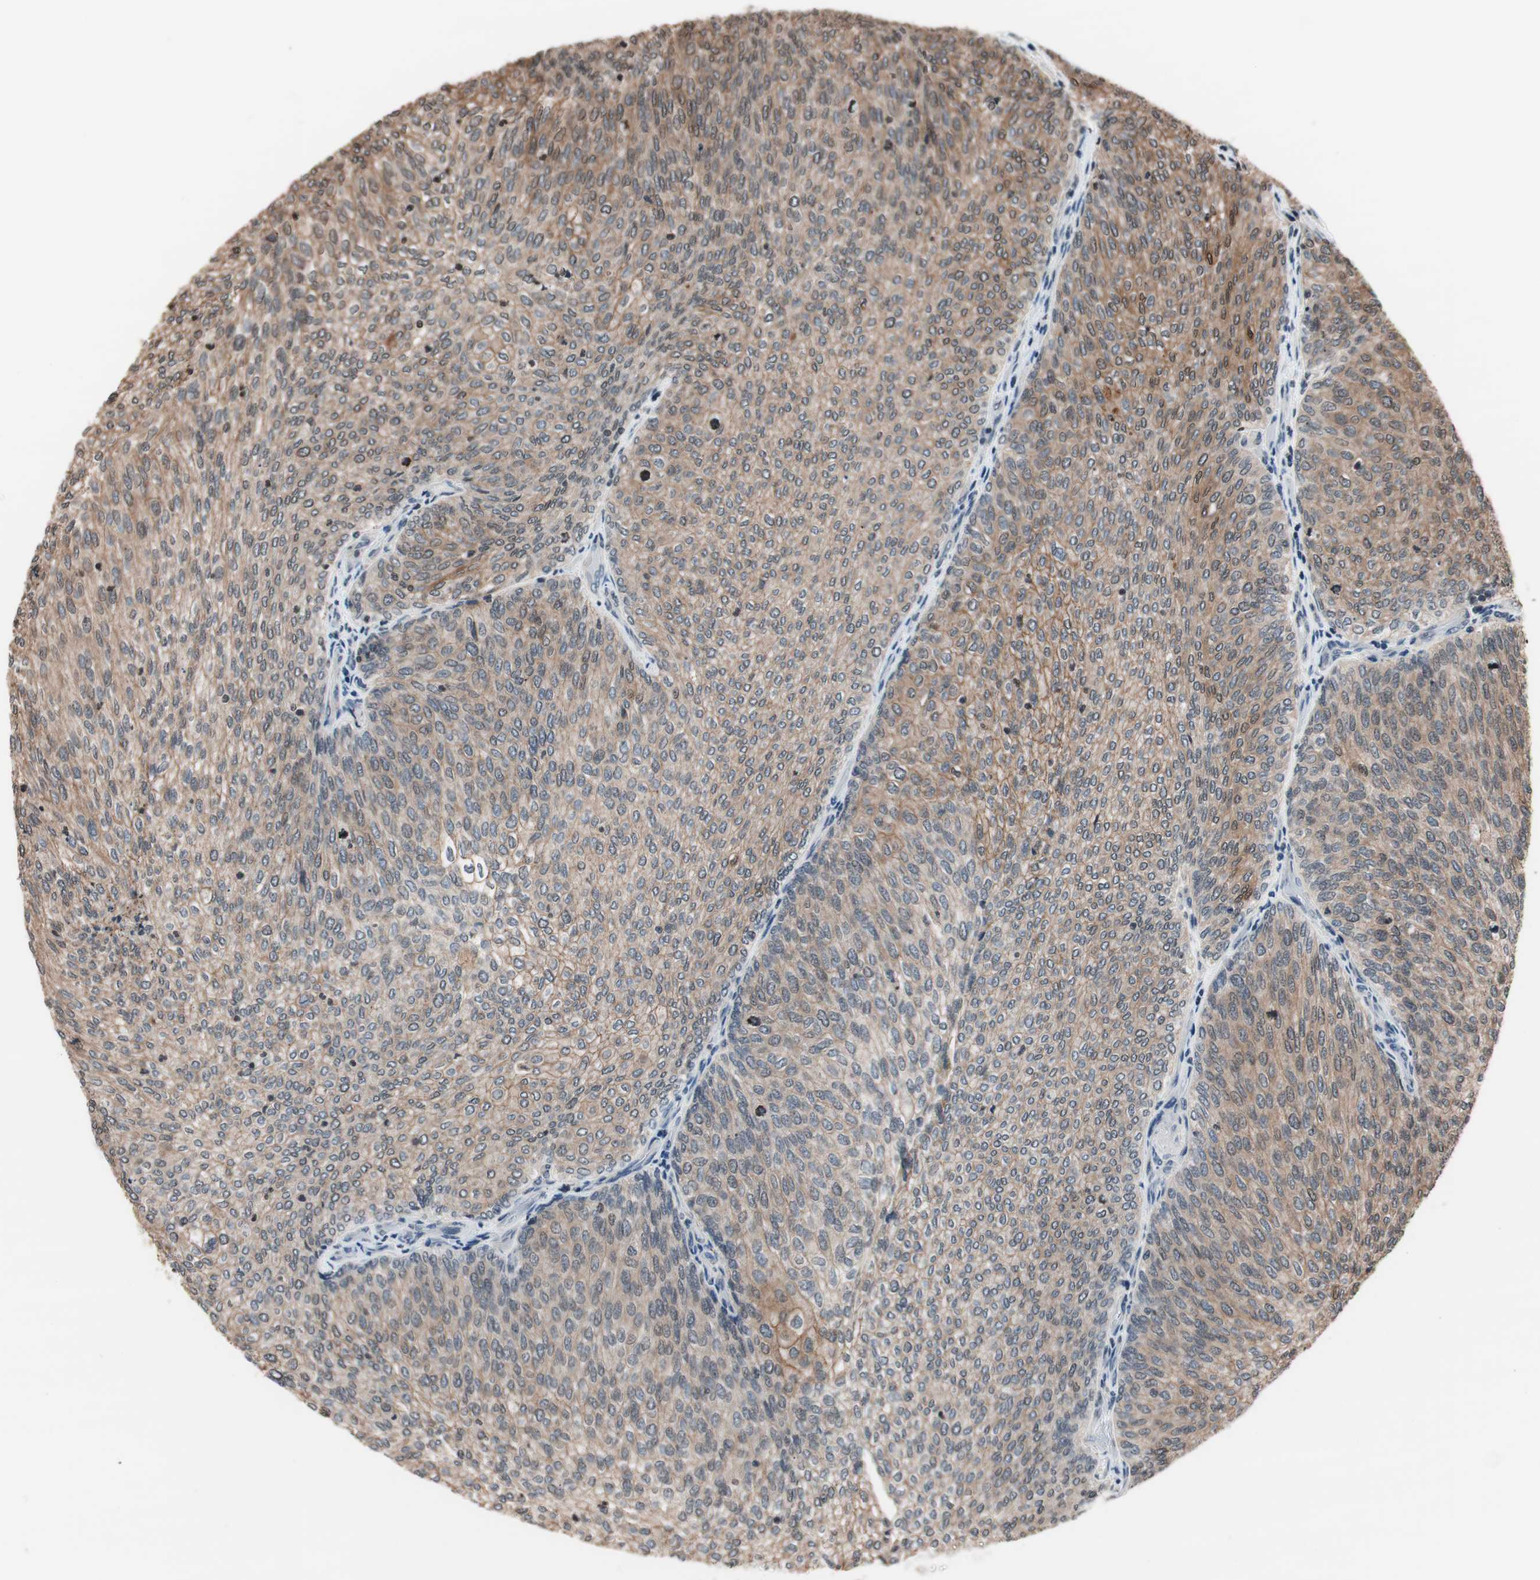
{"staining": {"intensity": "weak", "quantity": ">75%", "location": "cytoplasmic/membranous"}, "tissue": "urothelial cancer", "cell_type": "Tumor cells", "image_type": "cancer", "snomed": [{"axis": "morphology", "description": "Urothelial carcinoma, Low grade"}, {"axis": "topography", "description": "Urinary bladder"}], "caption": "Human low-grade urothelial carcinoma stained with a brown dye shows weak cytoplasmic/membranous positive expression in approximately >75% of tumor cells.", "gene": "RFC1", "patient": {"sex": "female", "age": 79}}